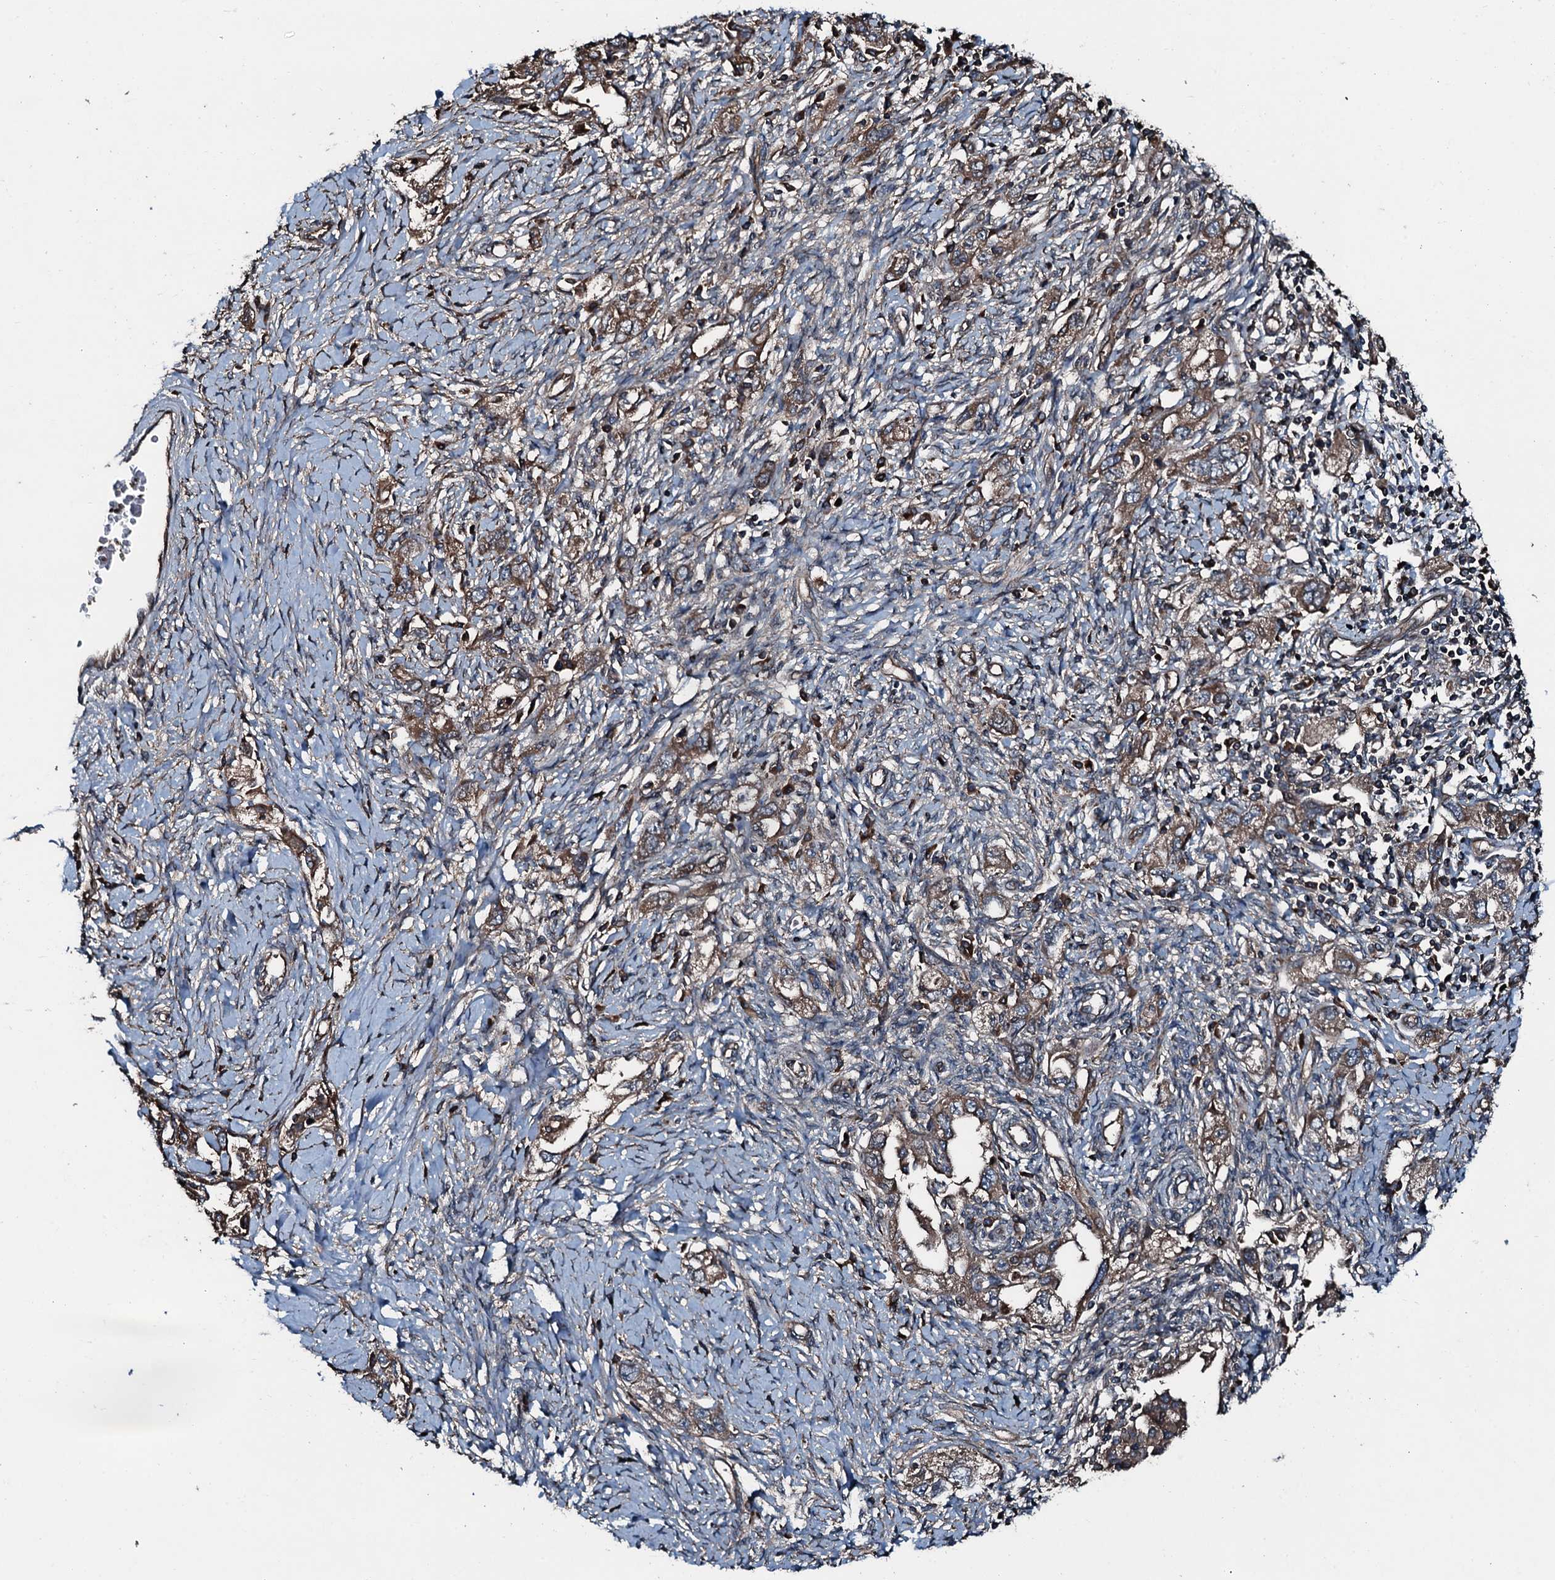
{"staining": {"intensity": "moderate", "quantity": ">75%", "location": "cytoplasmic/membranous"}, "tissue": "ovarian cancer", "cell_type": "Tumor cells", "image_type": "cancer", "snomed": [{"axis": "morphology", "description": "Carcinoma, NOS"}, {"axis": "morphology", "description": "Cystadenocarcinoma, serous, NOS"}, {"axis": "topography", "description": "Ovary"}], "caption": "The immunohistochemical stain shows moderate cytoplasmic/membranous positivity in tumor cells of ovarian cancer (serous cystadenocarcinoma) tissue. (DAB (3,3'-diaminobenzidine) IHC, brown staining for protein, blue staining for nuclei).", "gene": "AARS1", "patient": {"sex": "female", "age": 69}}